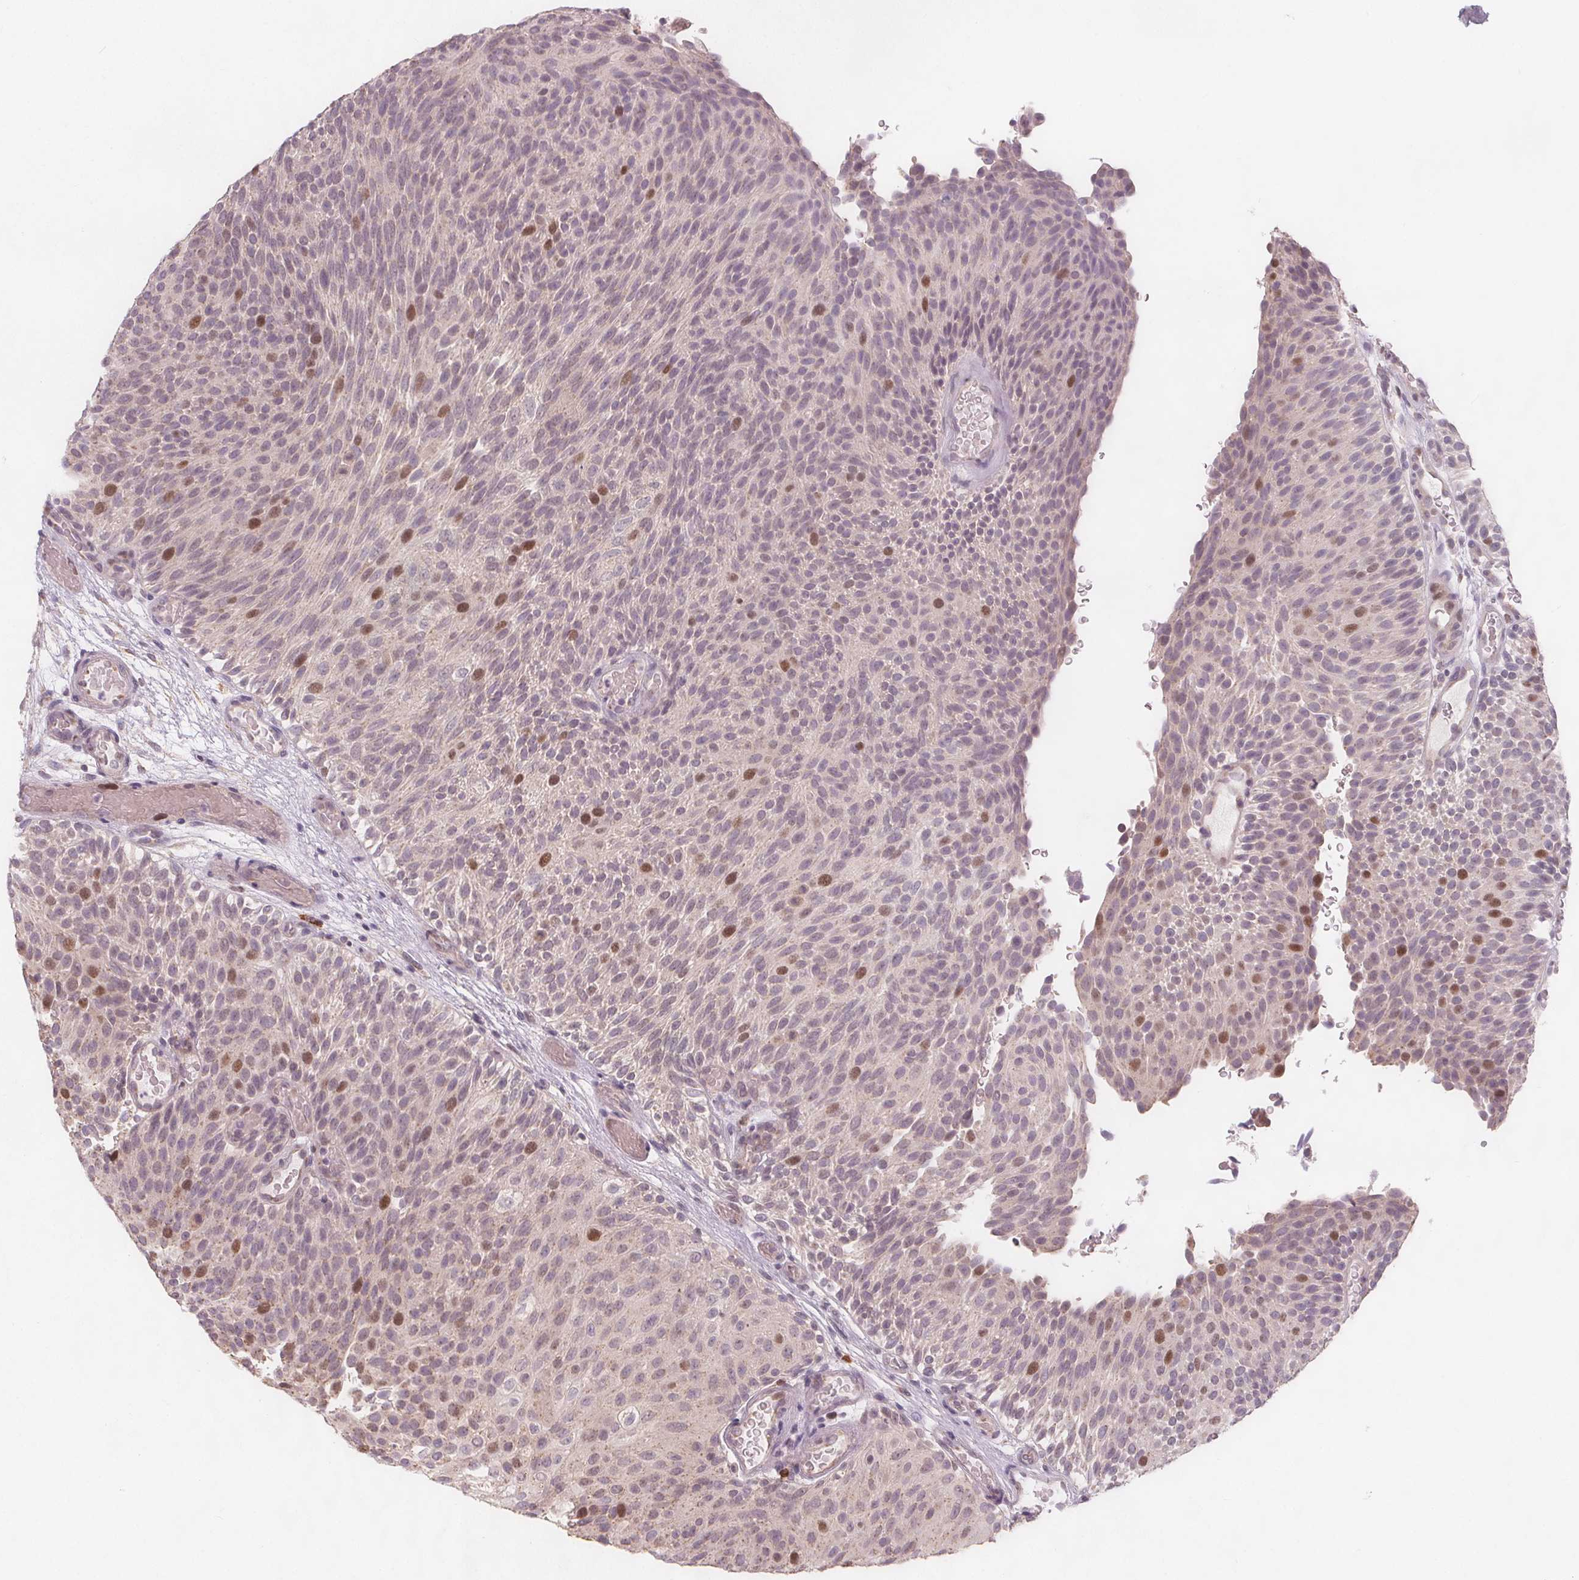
{"staining": {"intensity": "moderate", "quantity": "<25%", "location": "nuclear"}, "tissue": "urothelial cancer", "cell_type": "Tumor cells", "image_type": "cancer", "snomed": [{"axis": "morphology", "description": "Urothelial carcinoma, Low grade"}, {"axis": "topography", "description": "Urinary bladder"}], "caption": "Approximately <25% of tumor cells in human low-grade urothelial carcinoma display moderate nuclear protein expression as visualized by brown immunohistochemical staining.", "gene": "TIPIN", "patient": {"sex": "male", "age": 78}}